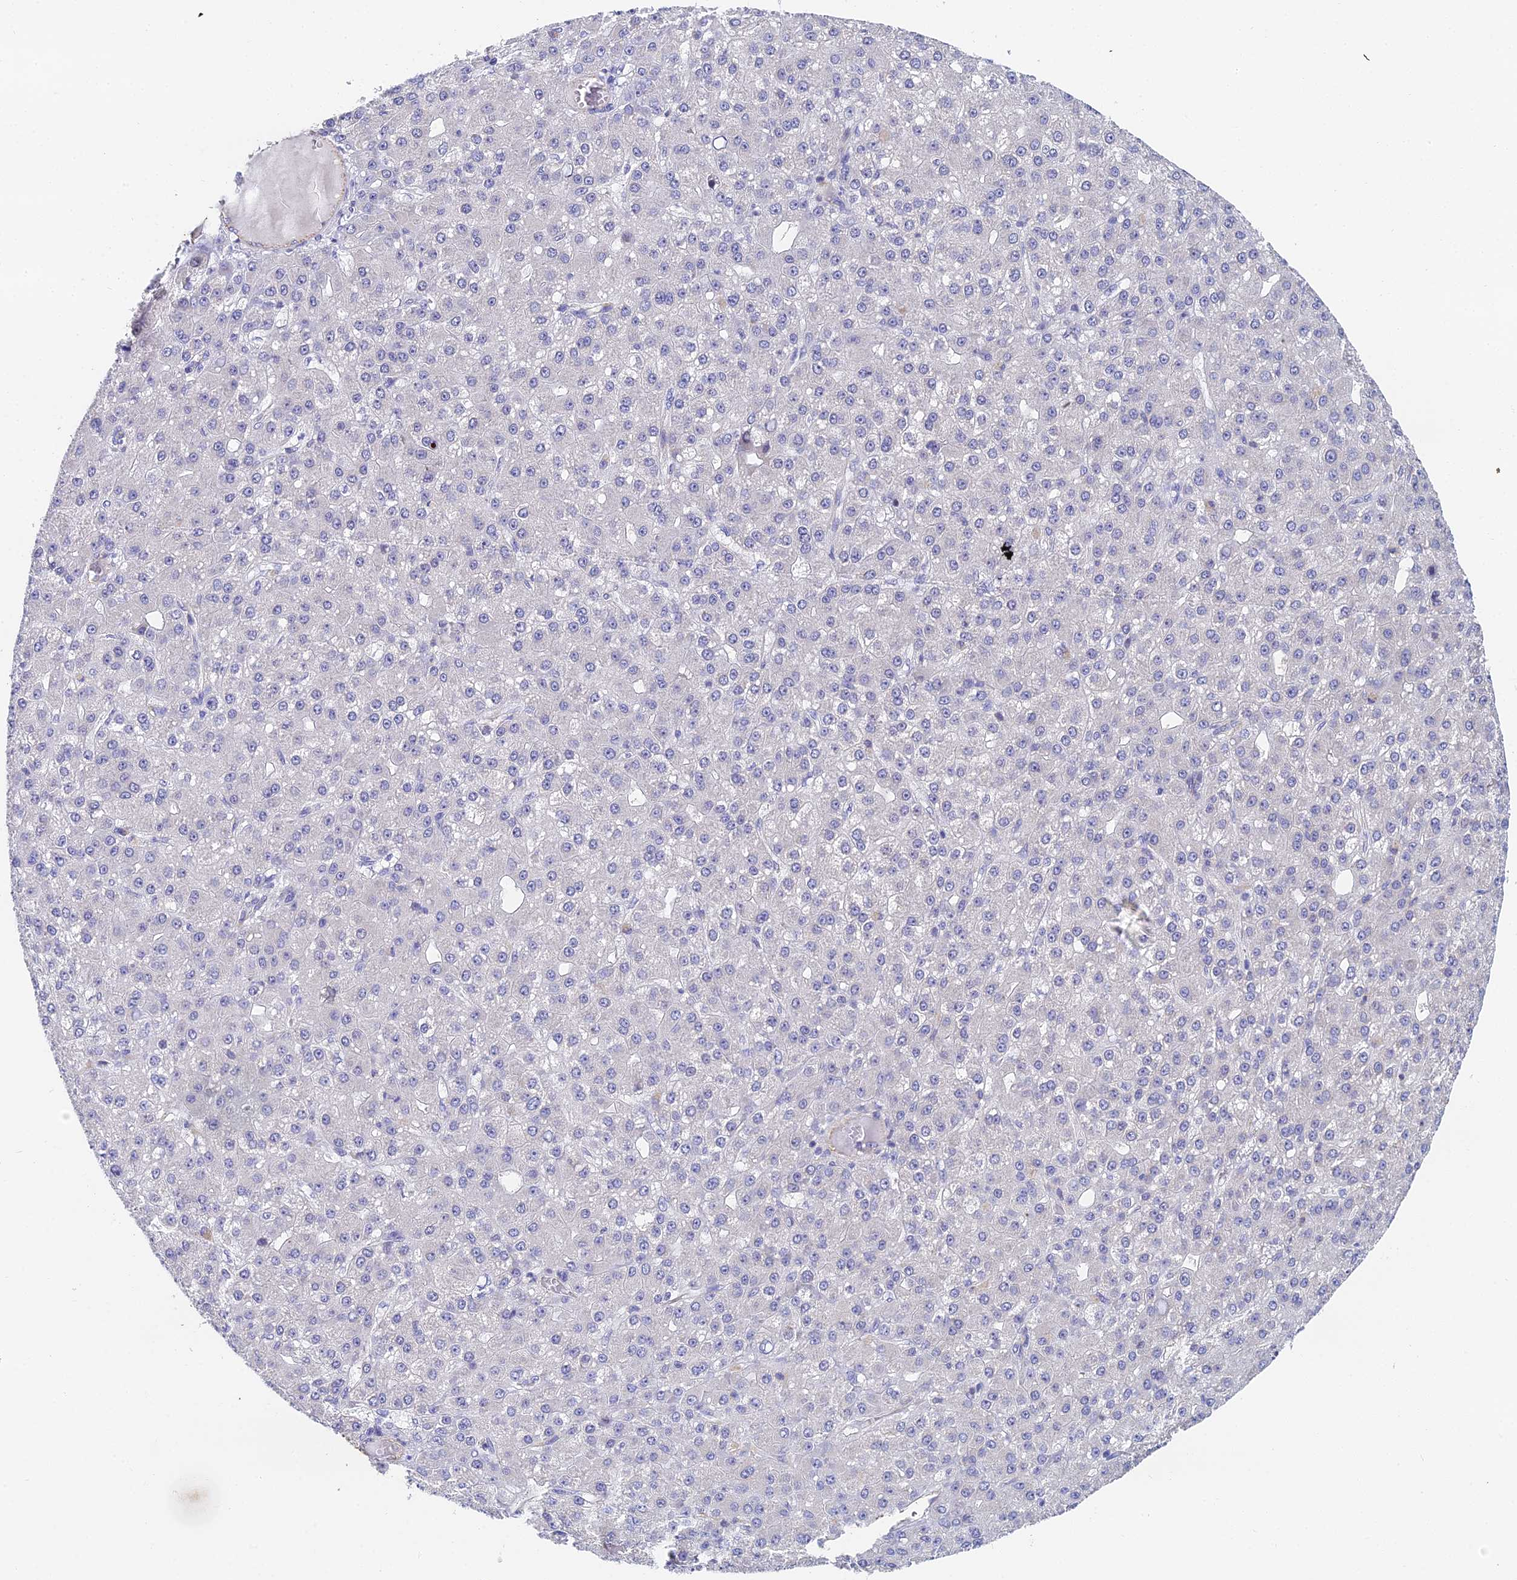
{"staining": {"intensity": "negative", "quantity": "none", "location": "none"}, "tissue": "liver cancer", "cell_type": "Tumor cells", "image_type": "cancer", "snomed": [{"axis": "morphology", "description": "Carcinoma, Hepatocellular, NOS"}, {"axis": "topography", "description": "Liver"}], "caption": "Tumor cells are negative for brown protein staining in liver cancer. (Brightfield microscopy of DAB (3,3'-diaminobenzidine) immunohistochemistry (IHC) at high magnification).", "gene": "ENSG00000268674", "patient": {"sex": "male", "age": 67}}